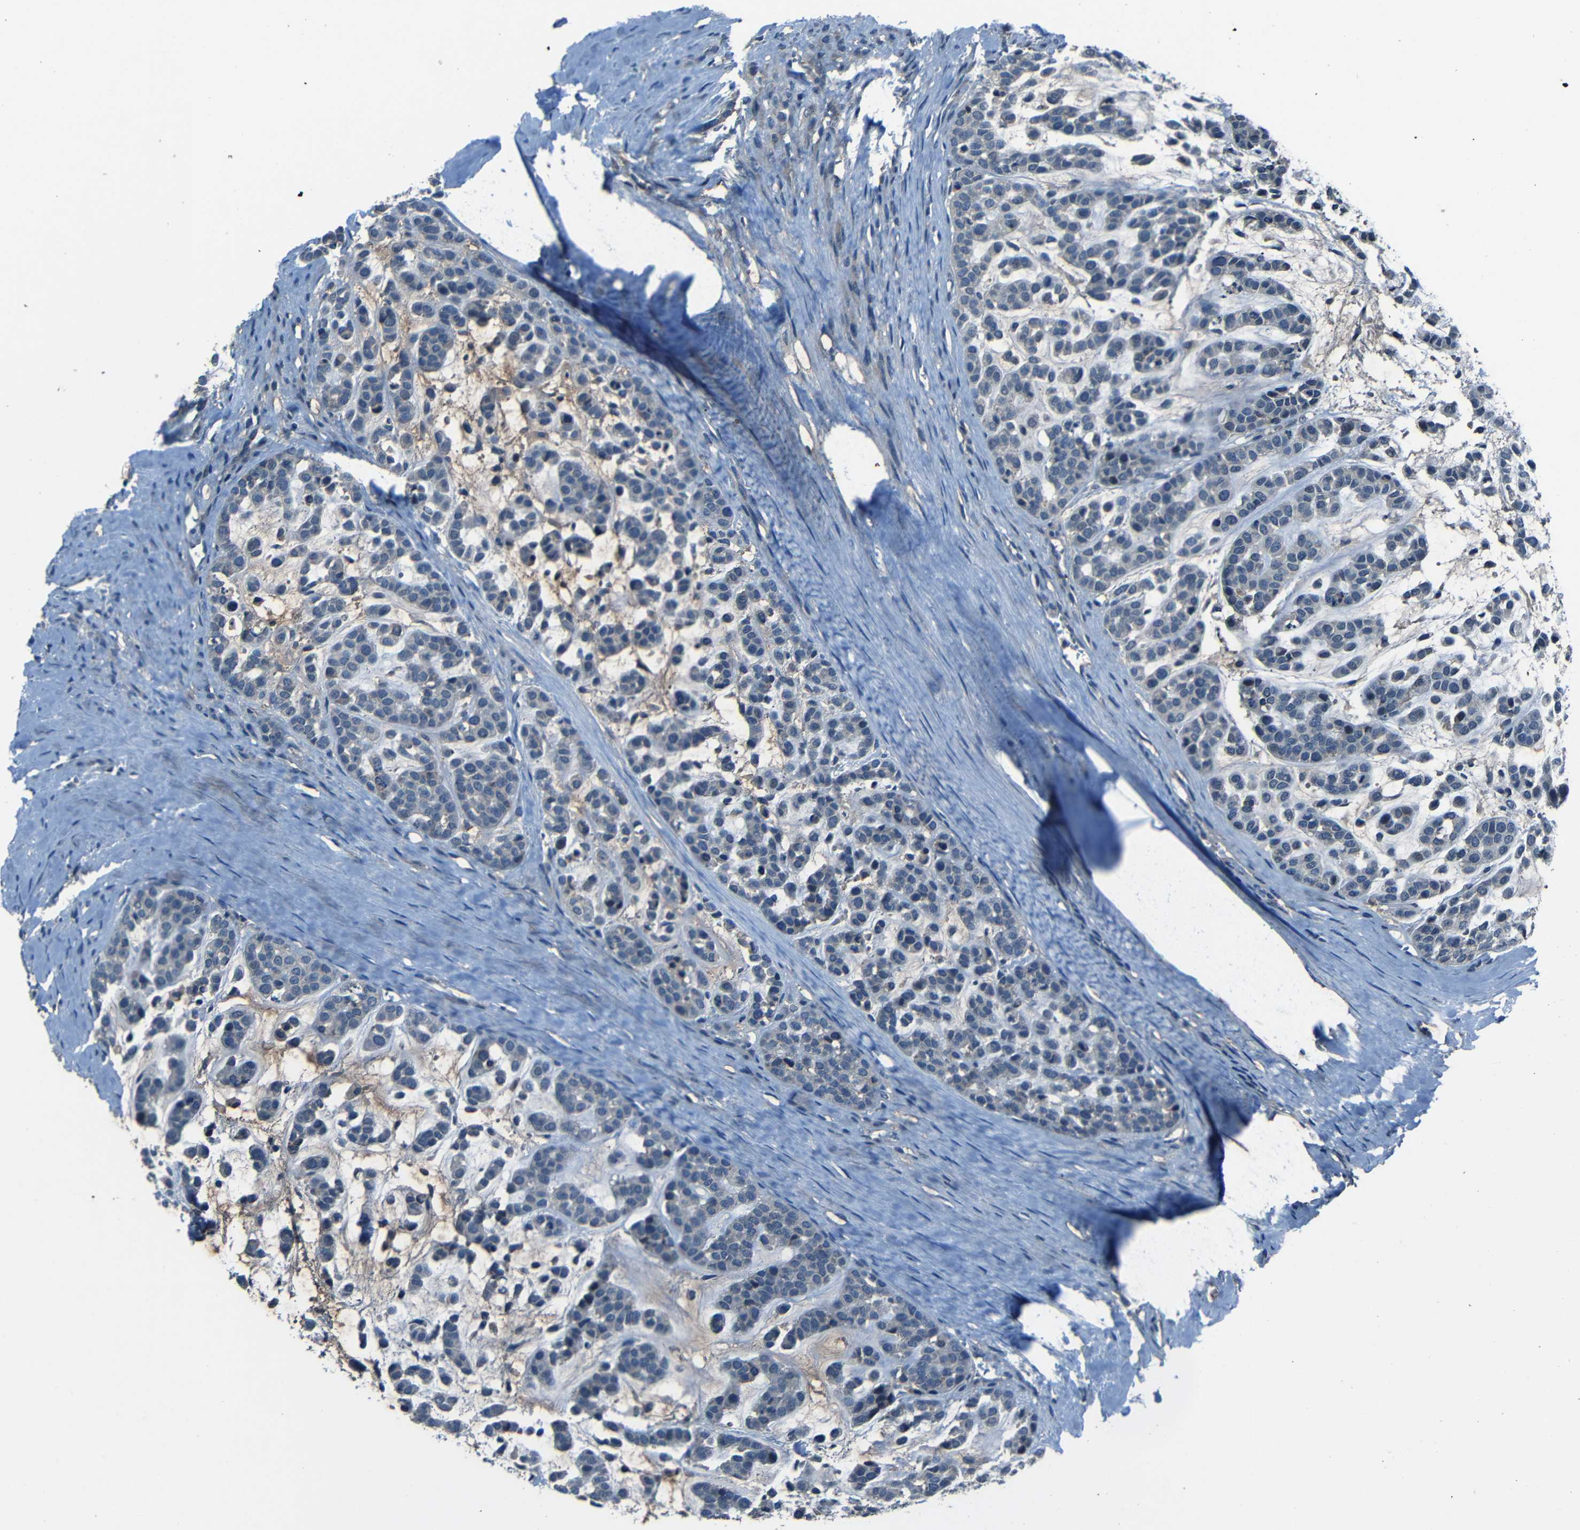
{"staining": {"intensity": "negative", "quantity": "none", "location": "none"}, "tissue": "head and neck cancer", "cell_type": "Tumor cells", "image_type": "cancer", "snomed": [{"axis": "morphology", "description": "Adenocarcinoma, NOS"}, {"axis": "morphology", "description": "Adenoma, NOS"}, {"axis": "topography", "description": "Head-Neck"}], "caption": "There is no significant expression in tumor cells of adenocarcinoma (head and neck).", "gene": "SLA", "patient": {"sex": "female", "age": 55}}